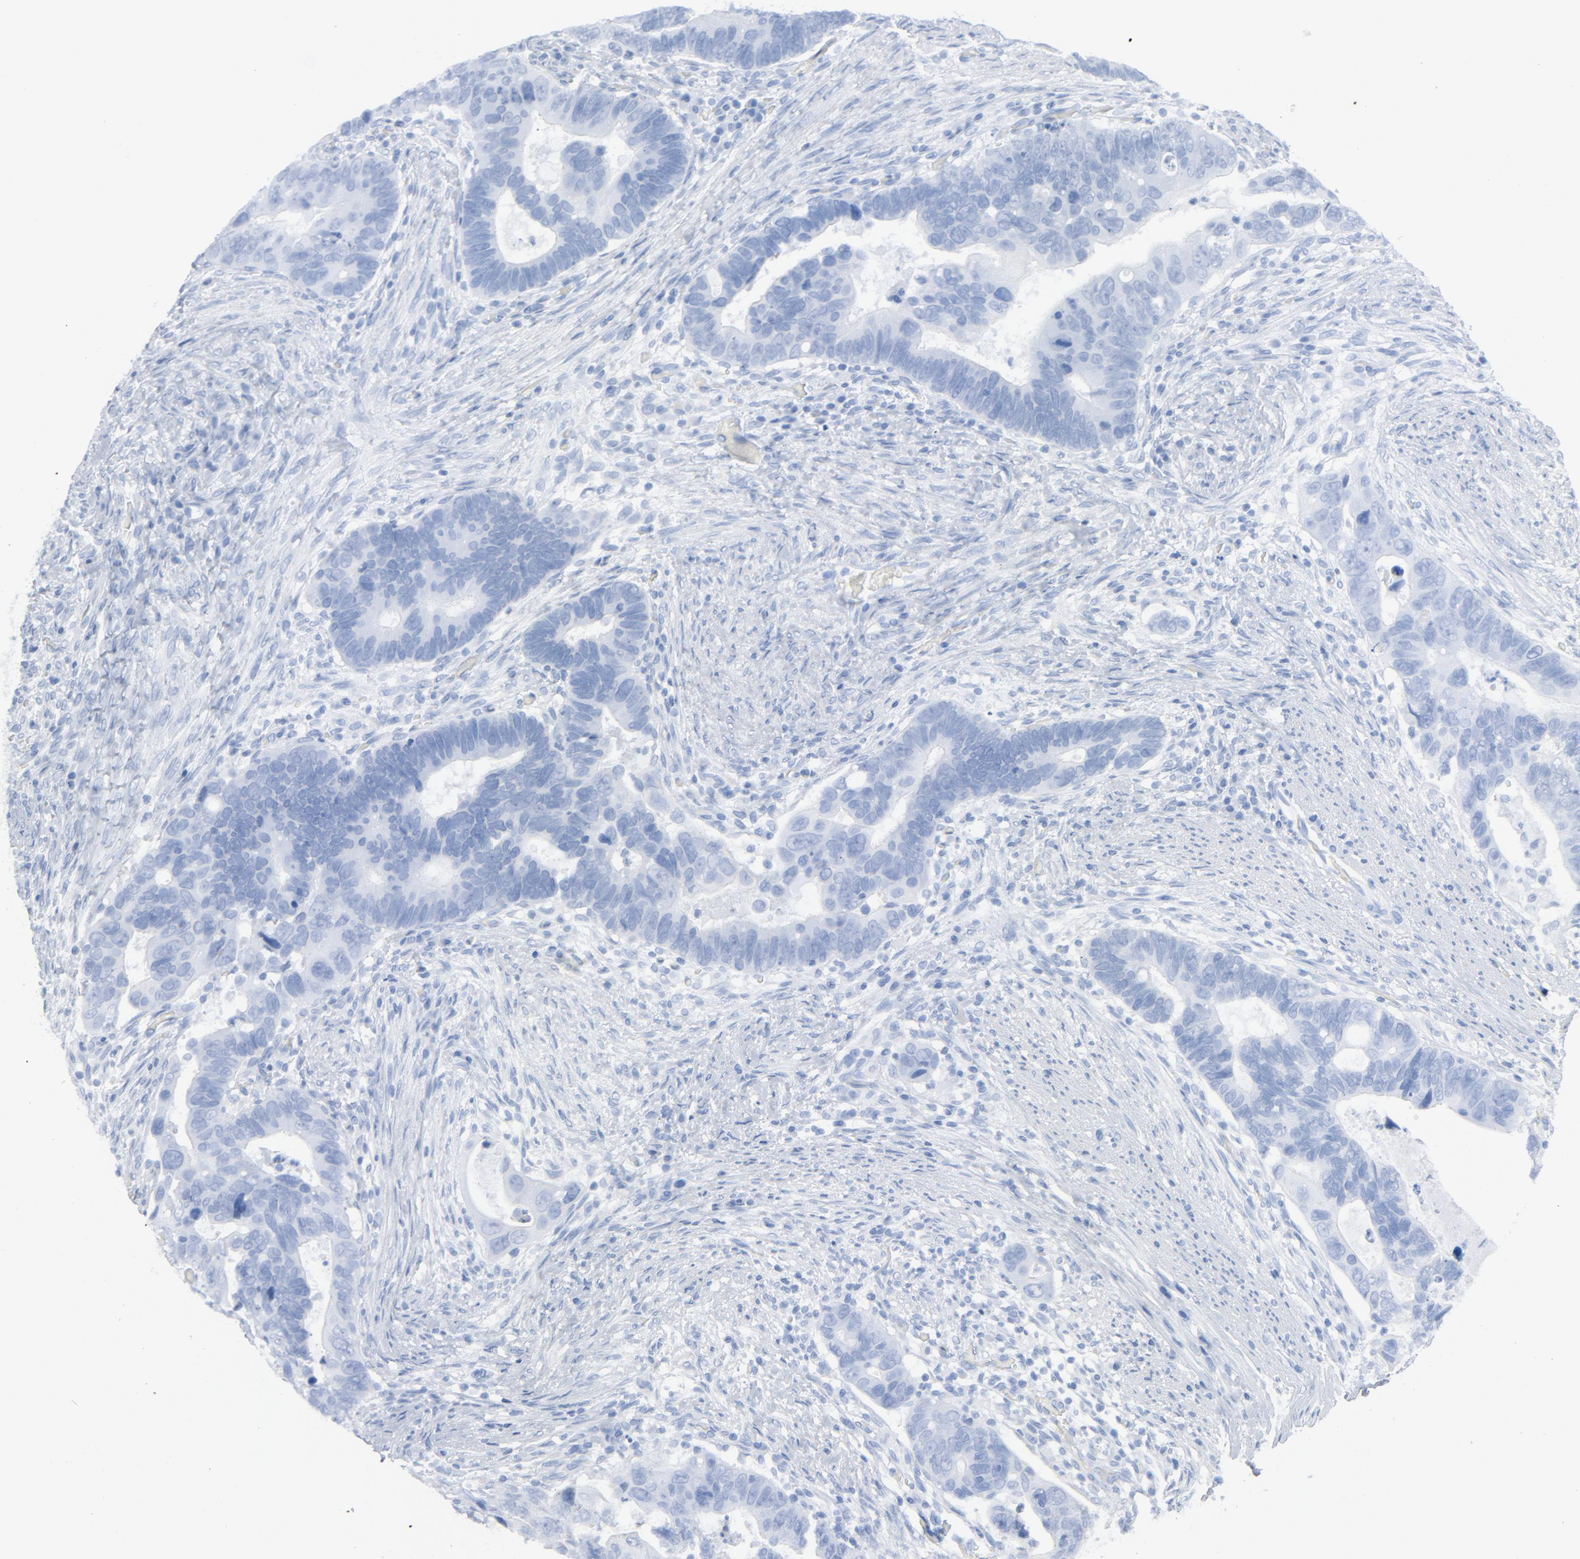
{"staining": {"intensity": "negative", "quantity": "none", "location": "none"}, "tissue": "colorectal cancer", "cell_type": "Tumor cells", "image_type": "cancer", "snomed": [{"axis": "morphology", "description": "Adenocarcinoma, NOS"}, {"axis": "topography", "description": "Rectum"}], "caption": "The image exhibits no staining of tumor cells in colorectal cancer (adenocarcinoma).", "gene": "C14orf119", "patient": {"sex": "male", "age": 53}}